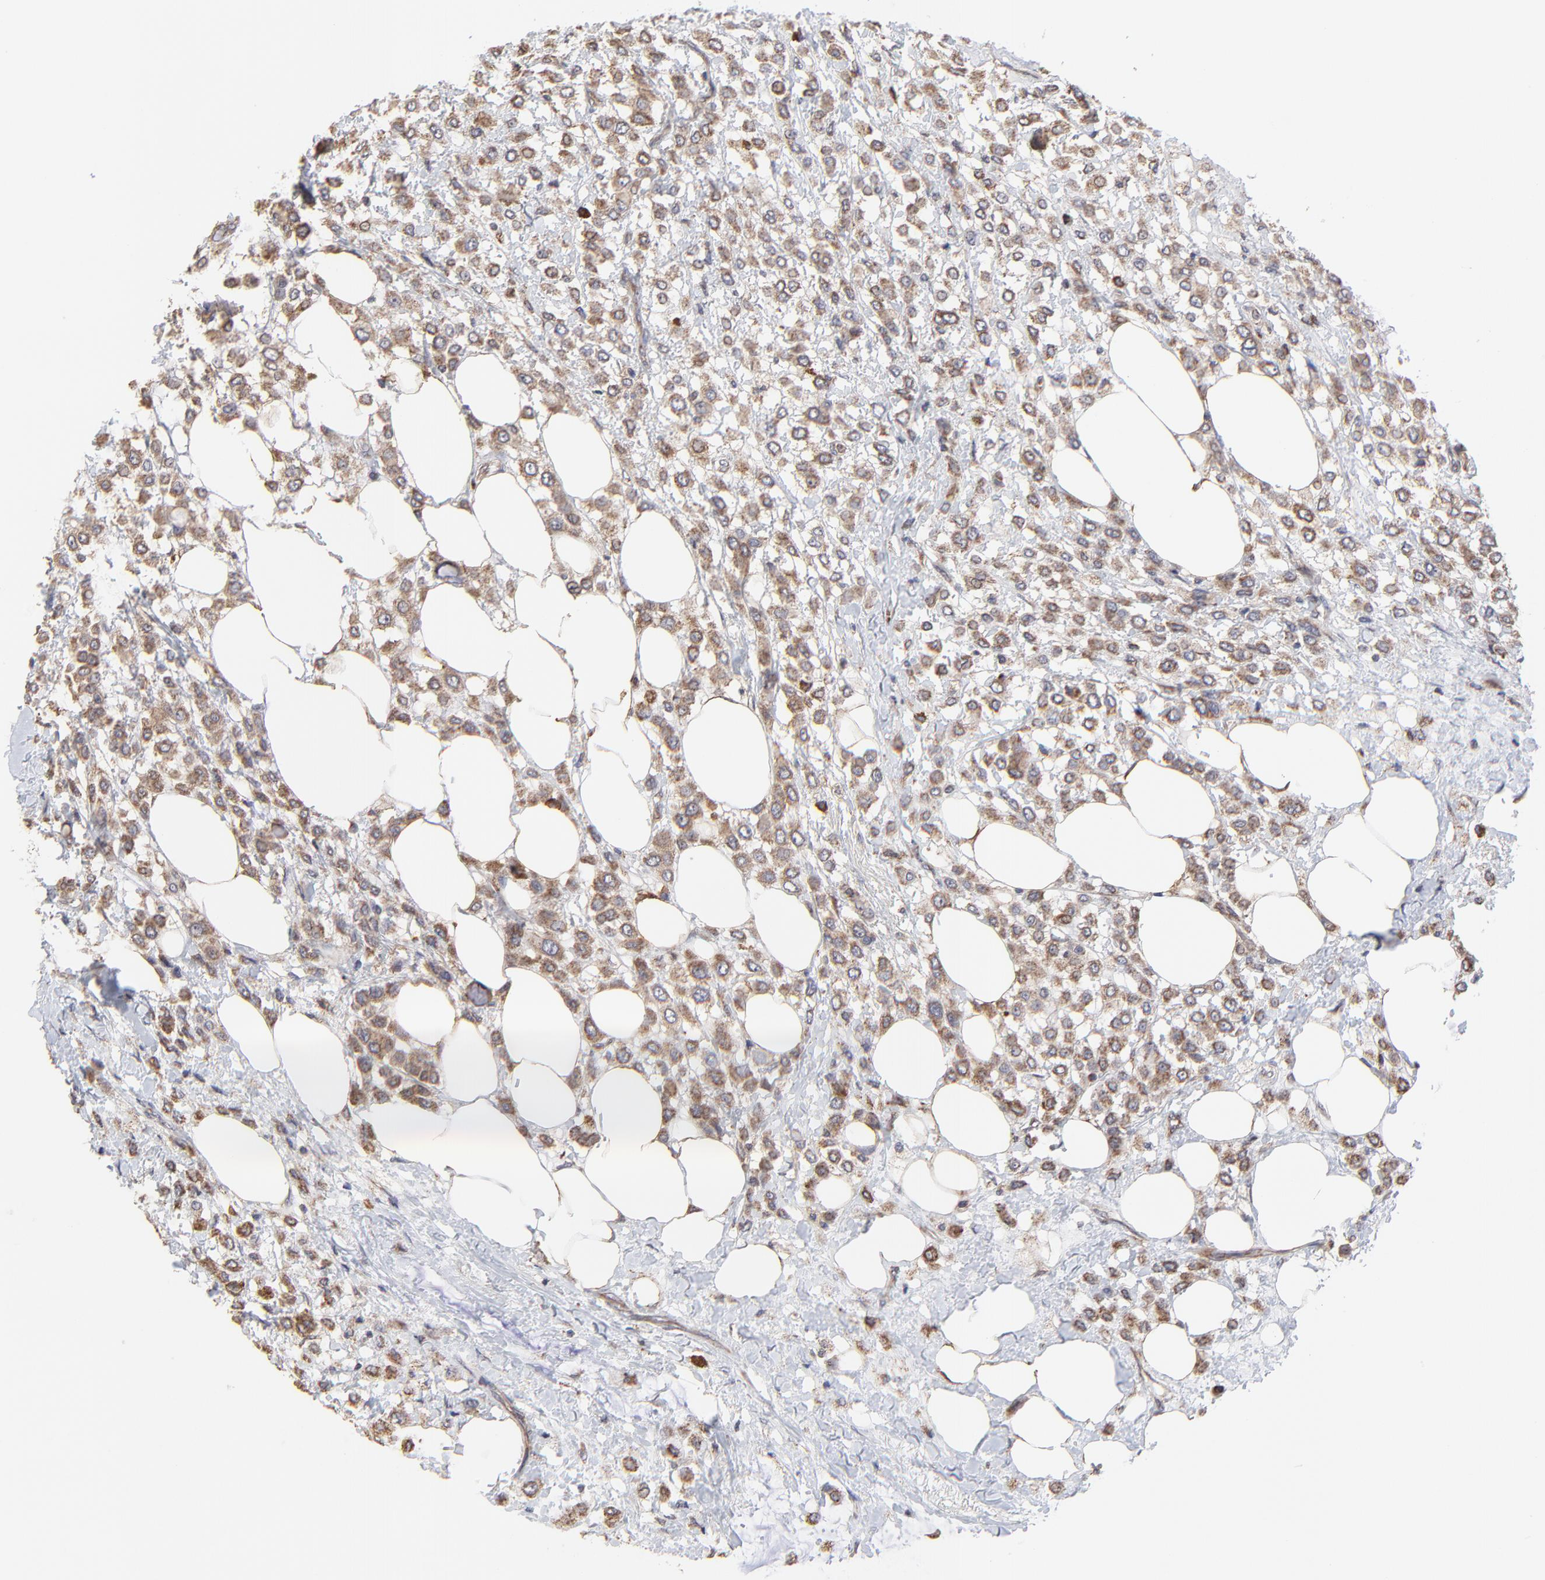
{"staining": {"intensity": "weak", "quantity": ">75%", "location": "cytoplasmic/membranous"}, "tissue": "breast cancer", "cell_type": "Tumor cells", "image_type": "cancer", "snomed": [{"axis": "morphology", "description": "Lobular carcinoma"}, {"axis": "topography", "description": "Breast"}], "caption": "Immunohistochemical staining of human lobular carcinoma (breast) demonstrates low levels of weak cytoplasmic/membranous expression in about >75% of tumor cells.", "gene": "ZNF550", "patient": {"sex": "female", "age": 85}}